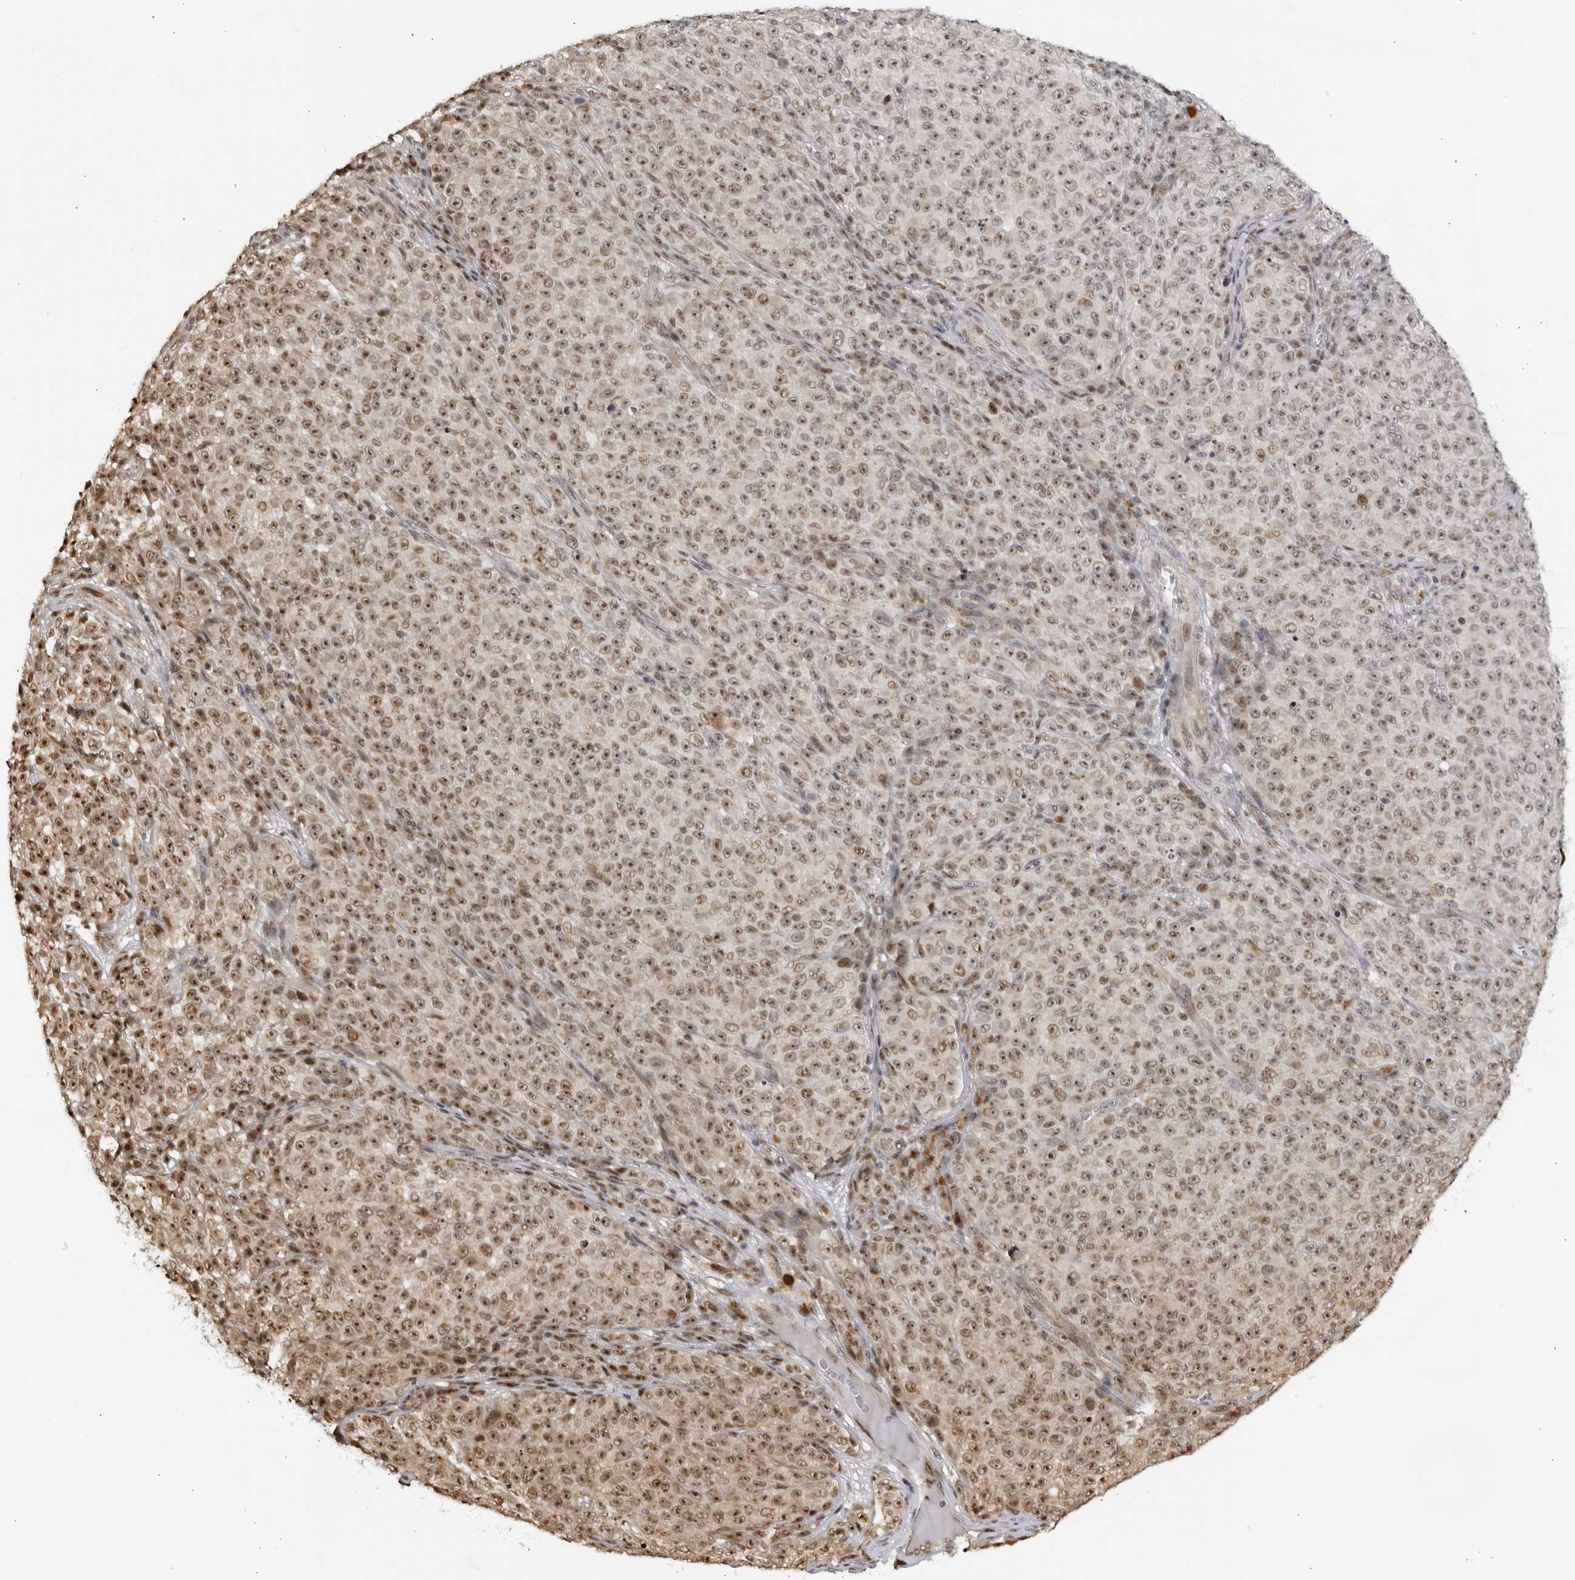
{"staining": {"intensity": "moderate", "quantity": ">75%", "location": "nuclear"}, "tissue": "melanoma", "cell_type": "Tumor cells", "image_type": "cancer", "snomed": [{"axis": "morphology", "description": "Malignant melanoma, NOS"}, {"axis": "topography", "description": "Skin"}], "caption": "IHC micrograph of neoplastic tissue: malignant melanoma stained using IHC exhibits medium levels of moderate protein expression localized specifically in the nuclear of tumor cells, appearing as a nuclear brown color.", "gene": "RASGEF1C", "patient": {"sex": "female", "age": 82}}